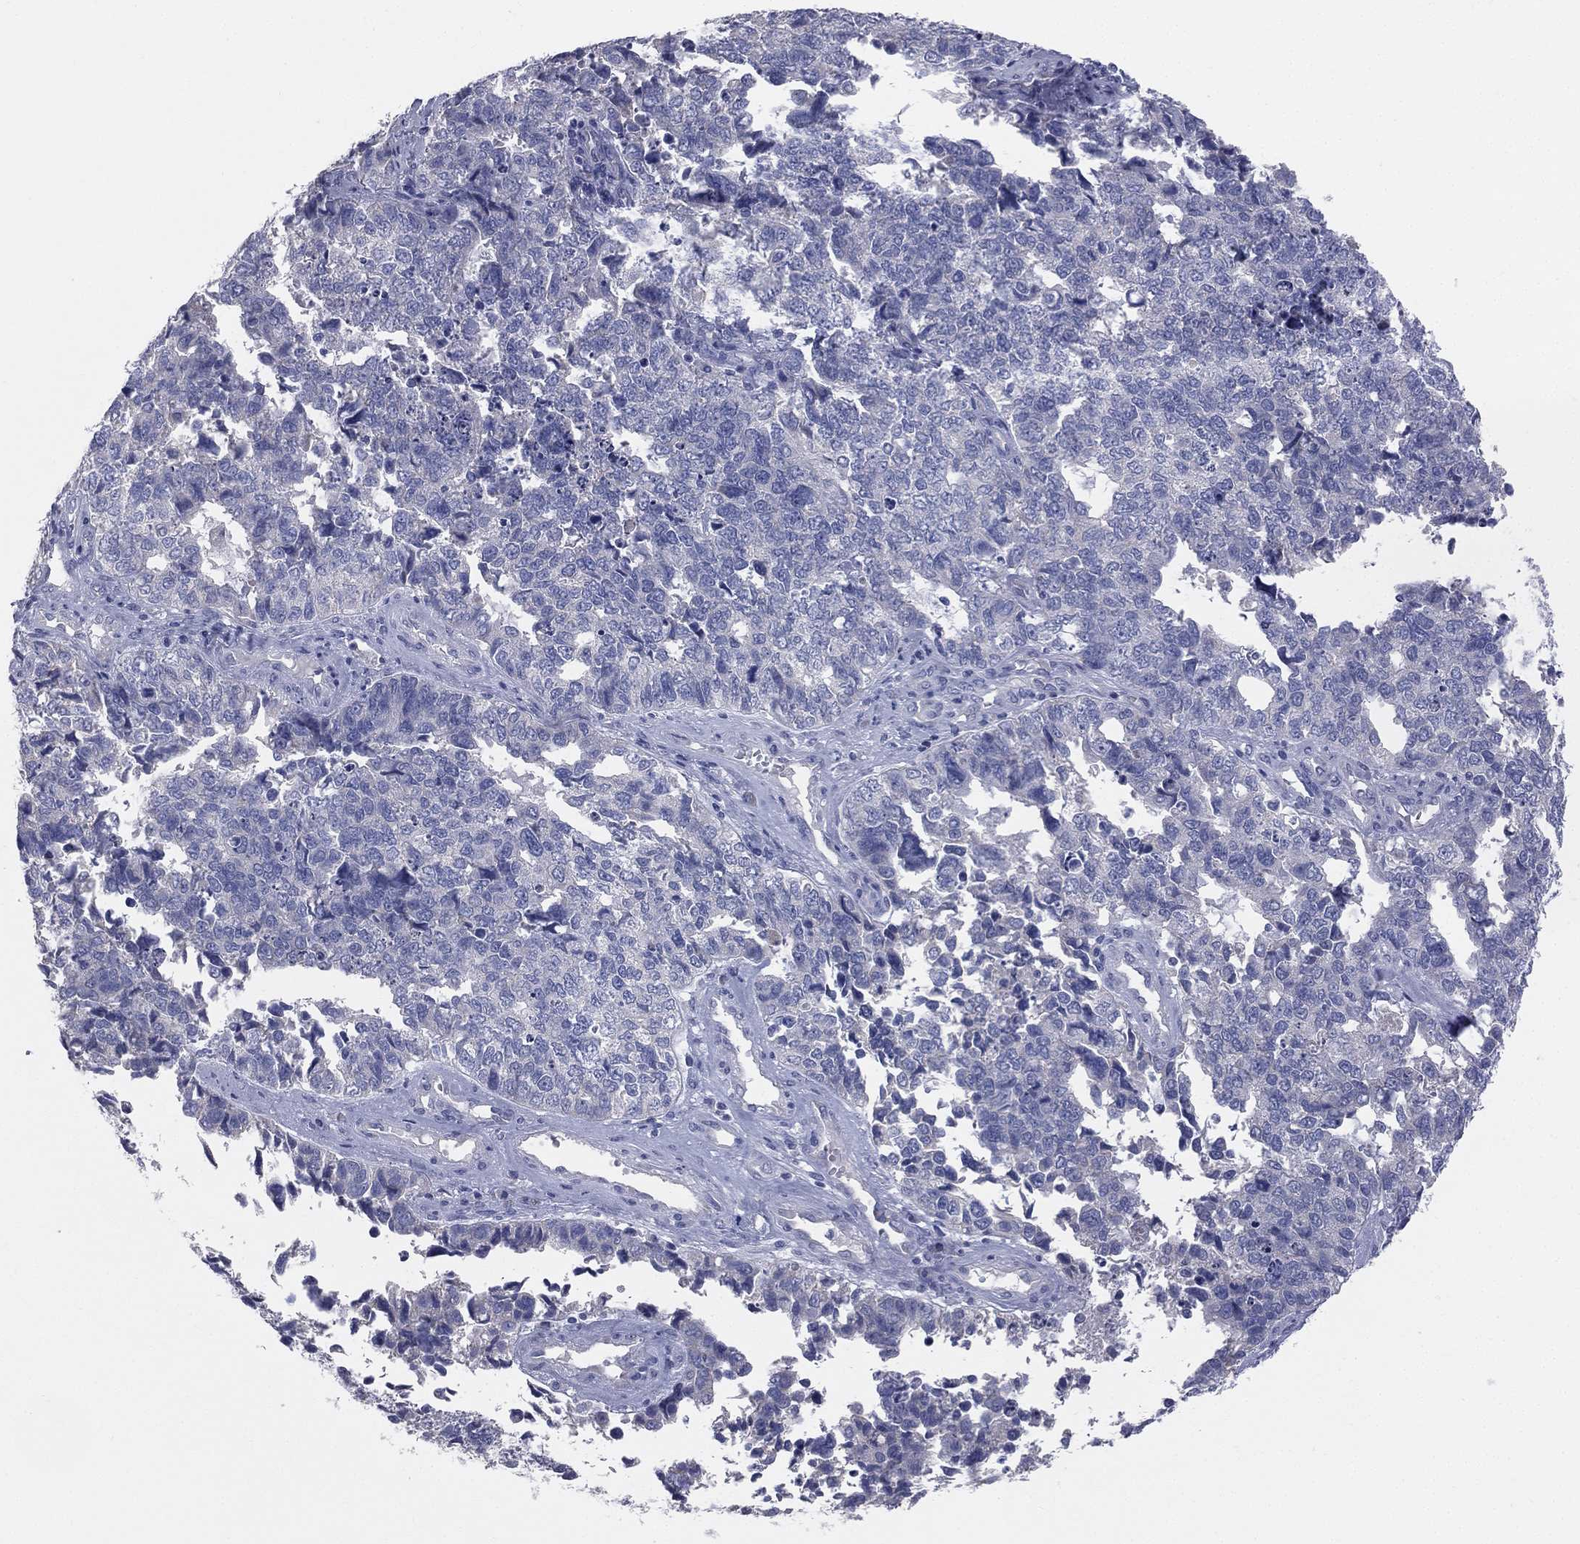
{"staining": {"intensity": "negative", "quantity": "none", "location": "none"}, "tissue": "cervical cancer", "cell_type": "Tumor cells", "image_type": "cancer", "snomed": [{"axis": "morphology", "description": "Squamous cell carcinoma, NOS"}, {"axis": "topography", "description": "Cervix"}], "caption": "Immunohistochemical staining of cervical squamous cell carcinoma displays no significant positivity in tumor cells.", "gene": "STK31", "patient": {"sex": "female", "age": 63}}